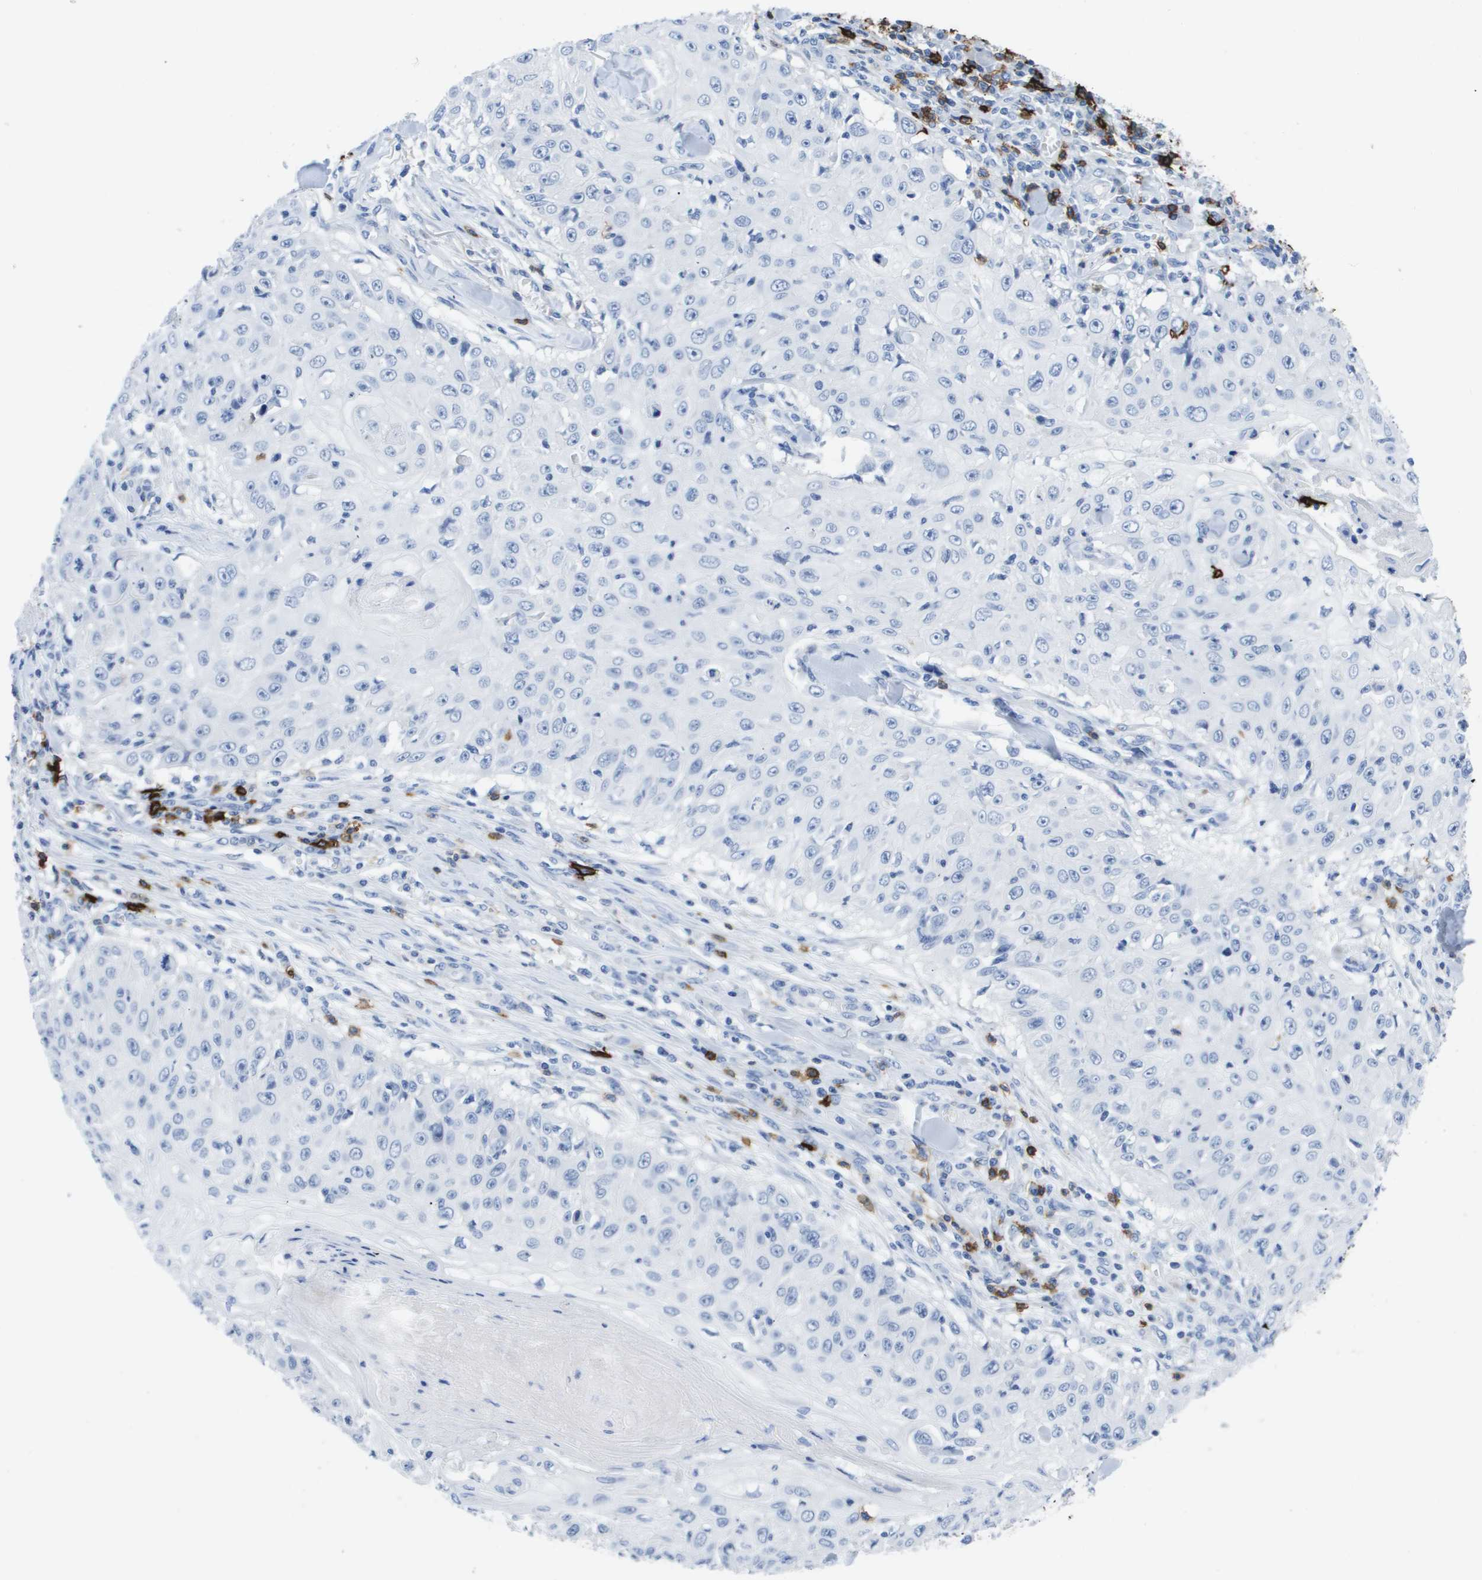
{"staining": {"intensity": "negative", "quantity": "none", "location": "none"}, "tissue": "skin cancer", "cell_type": "Tumor cells", "image_type": "cancer", "snomed": [{"axis": "morphology", "description": "Squamous cell carcinoma, NOS"}, {"axis": "topography", "description": "Skin"}], "caption": "A high-resolution image shows immunohistochemistry staining of squamous cell carcinoma (skin), which reveals no significant positivity in tumor cells.", "gene": "MS4A1", "patient": {"sex": "male", "age": 86}}